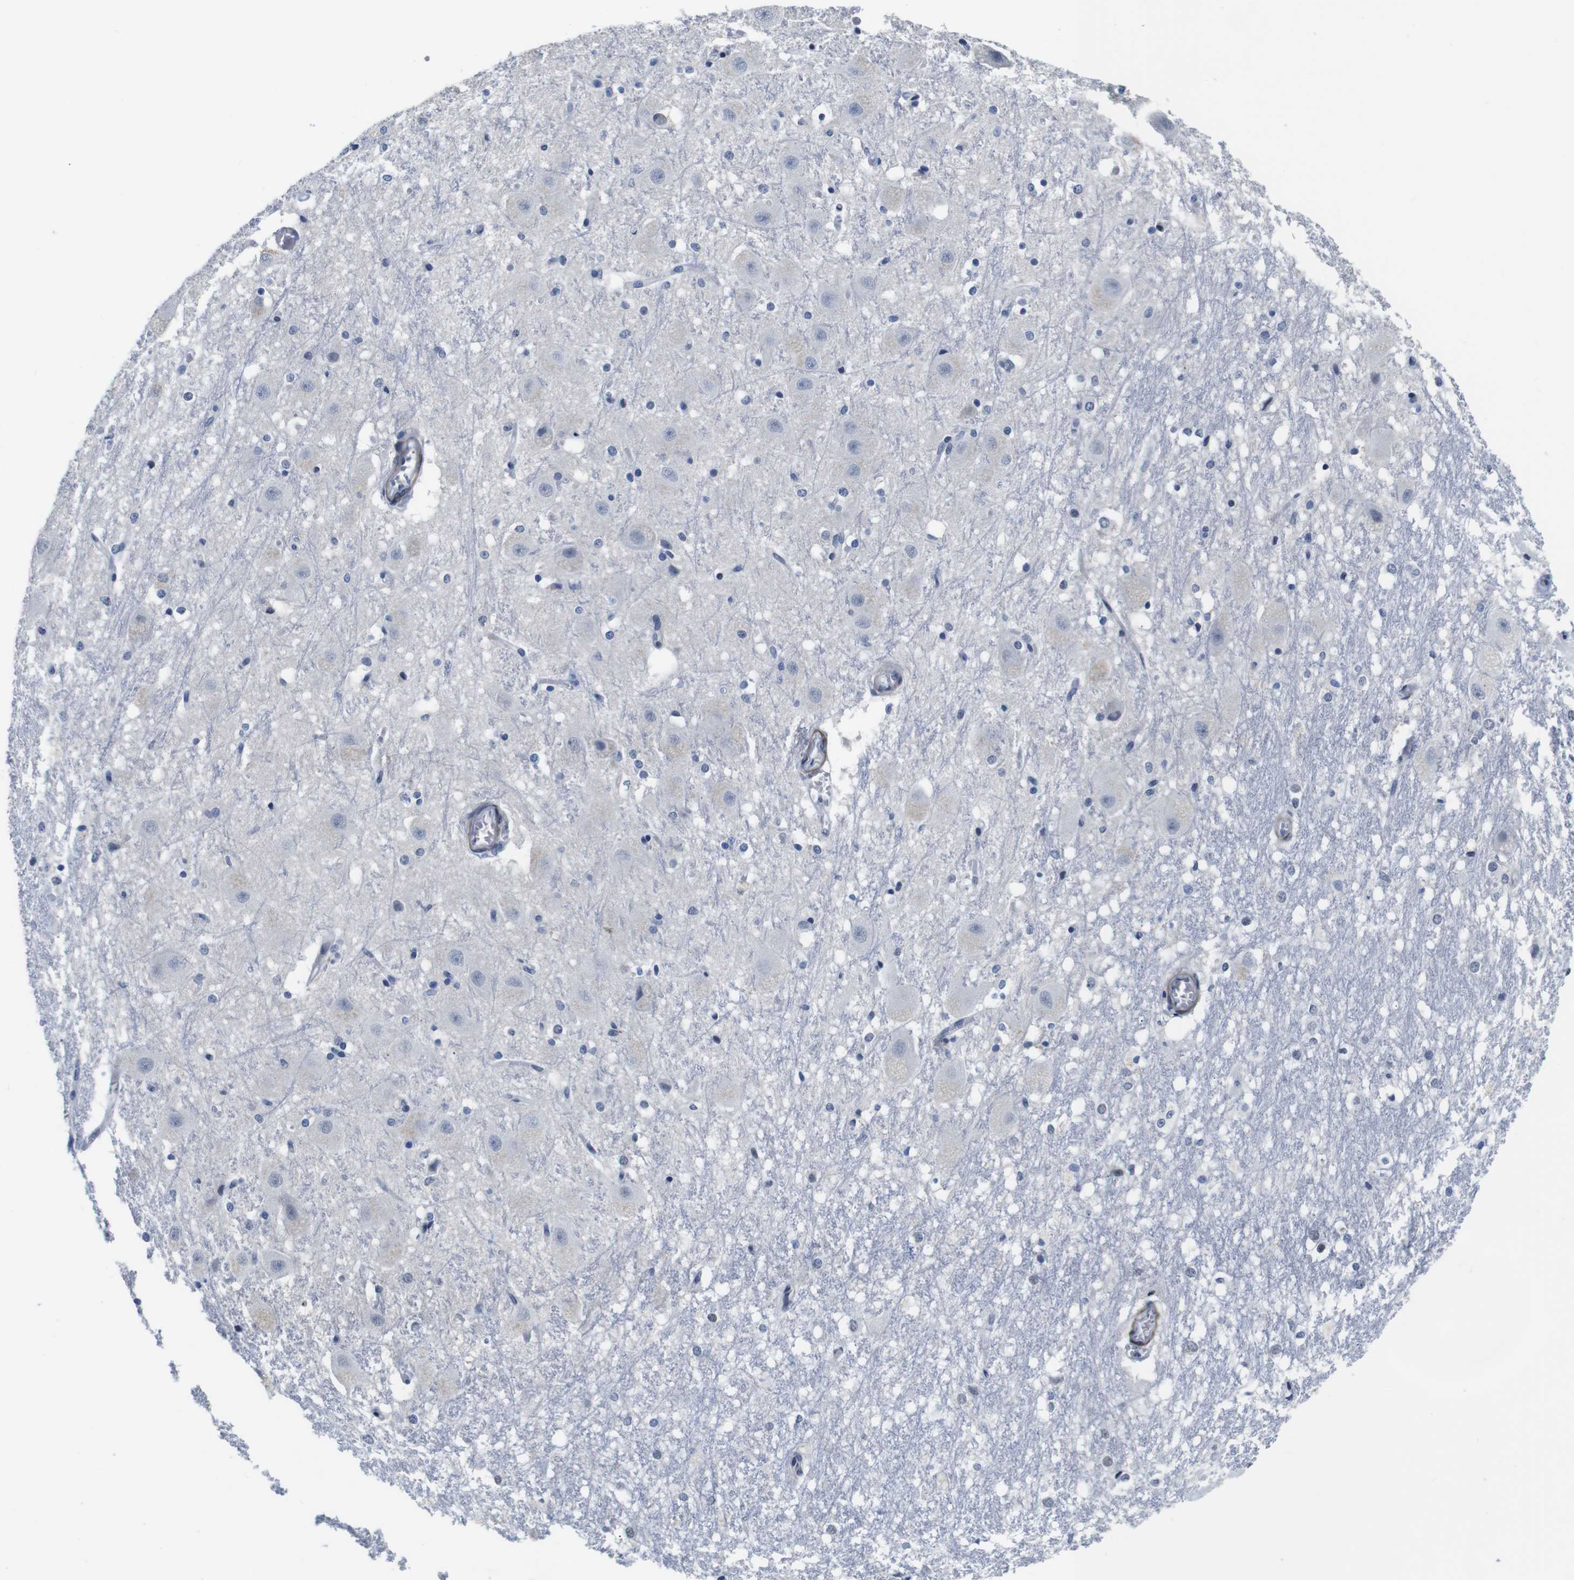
{"staining": {"intensity": "negative", "quantity": "none", "location": "none"}, "tissue": "hippocampus", "cell_type": "Glial cells", "image_type": "normal", "snomed": [{"axis": "morphology", "description": "Normal tissue, NOS"}, {"axis": "topography", "description": "Hippocampus"}], "caption": "This histopathology image is of unremarkable hippocampus stained with immunohistochemistry (IHC) to label a protein in brown with the nuclei are counter-stained blue. There is no staining in glial cells.", "gene": "ILDR2", "patient": {"sex": "female", "age": 19}}